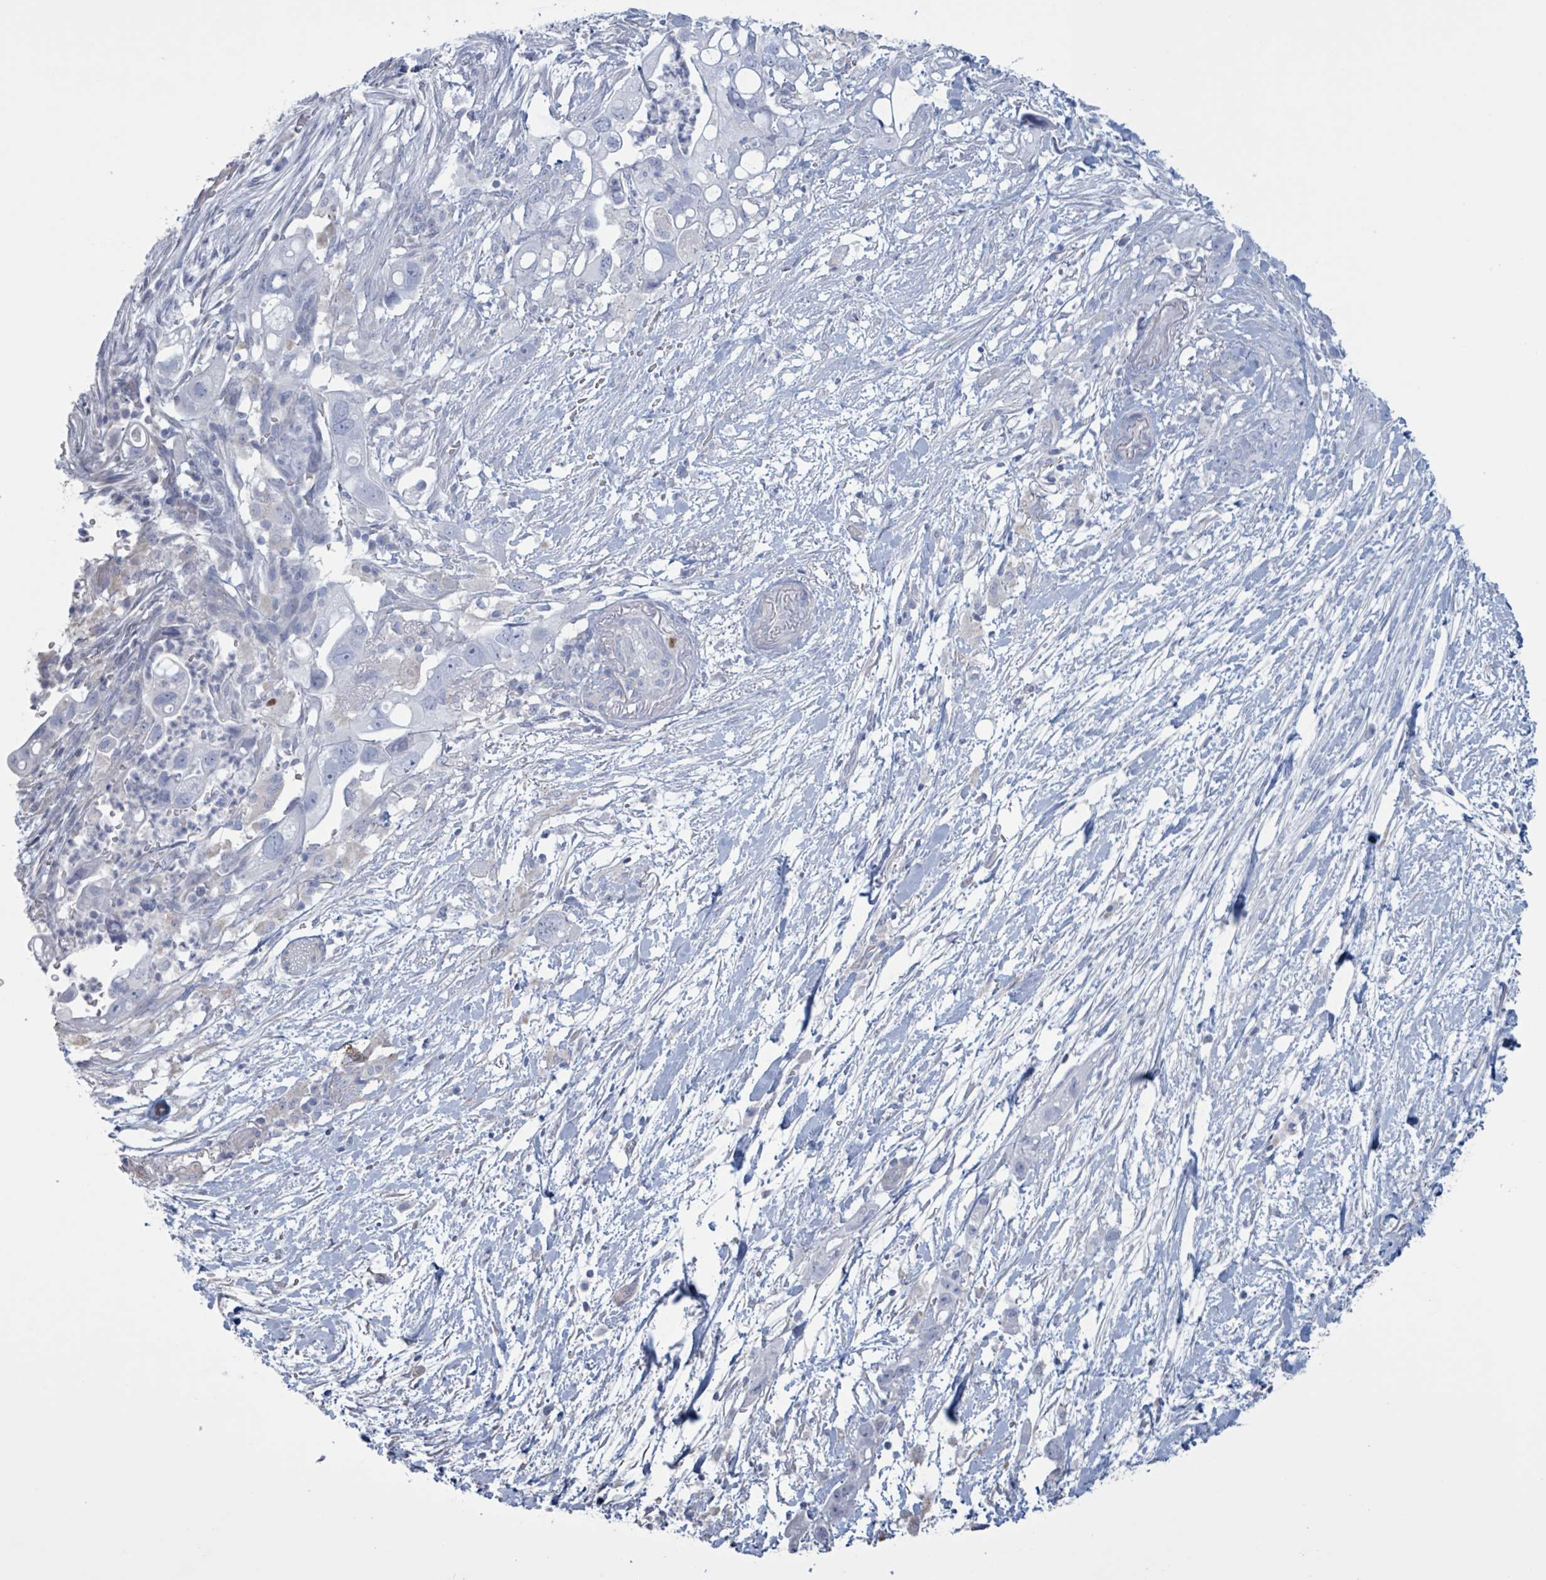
{"staining": {"intensity": "negative", "quantity": "none", "location": "none"}, "tissue": "pancreatic cancer", "cell_type": "Tumor cells", "image_type": "cancer", "snomed": [{"axis": "morphology", "description": "Adenocarcinoma, NOS"}, {"axis": "topography", "description": "Pancreas"}], "caption": "Pancreatic cancer was stained to show a protein in brown. There is no significant positivity in tumor cells. Brightfield microscopy of immunohistochemistry (IHC) stained with DAB (brown) and hematoxylin (blue), captured at high magnification.", "gene": "CT45A5", "patient": {"sex": "female", "age": 72}}